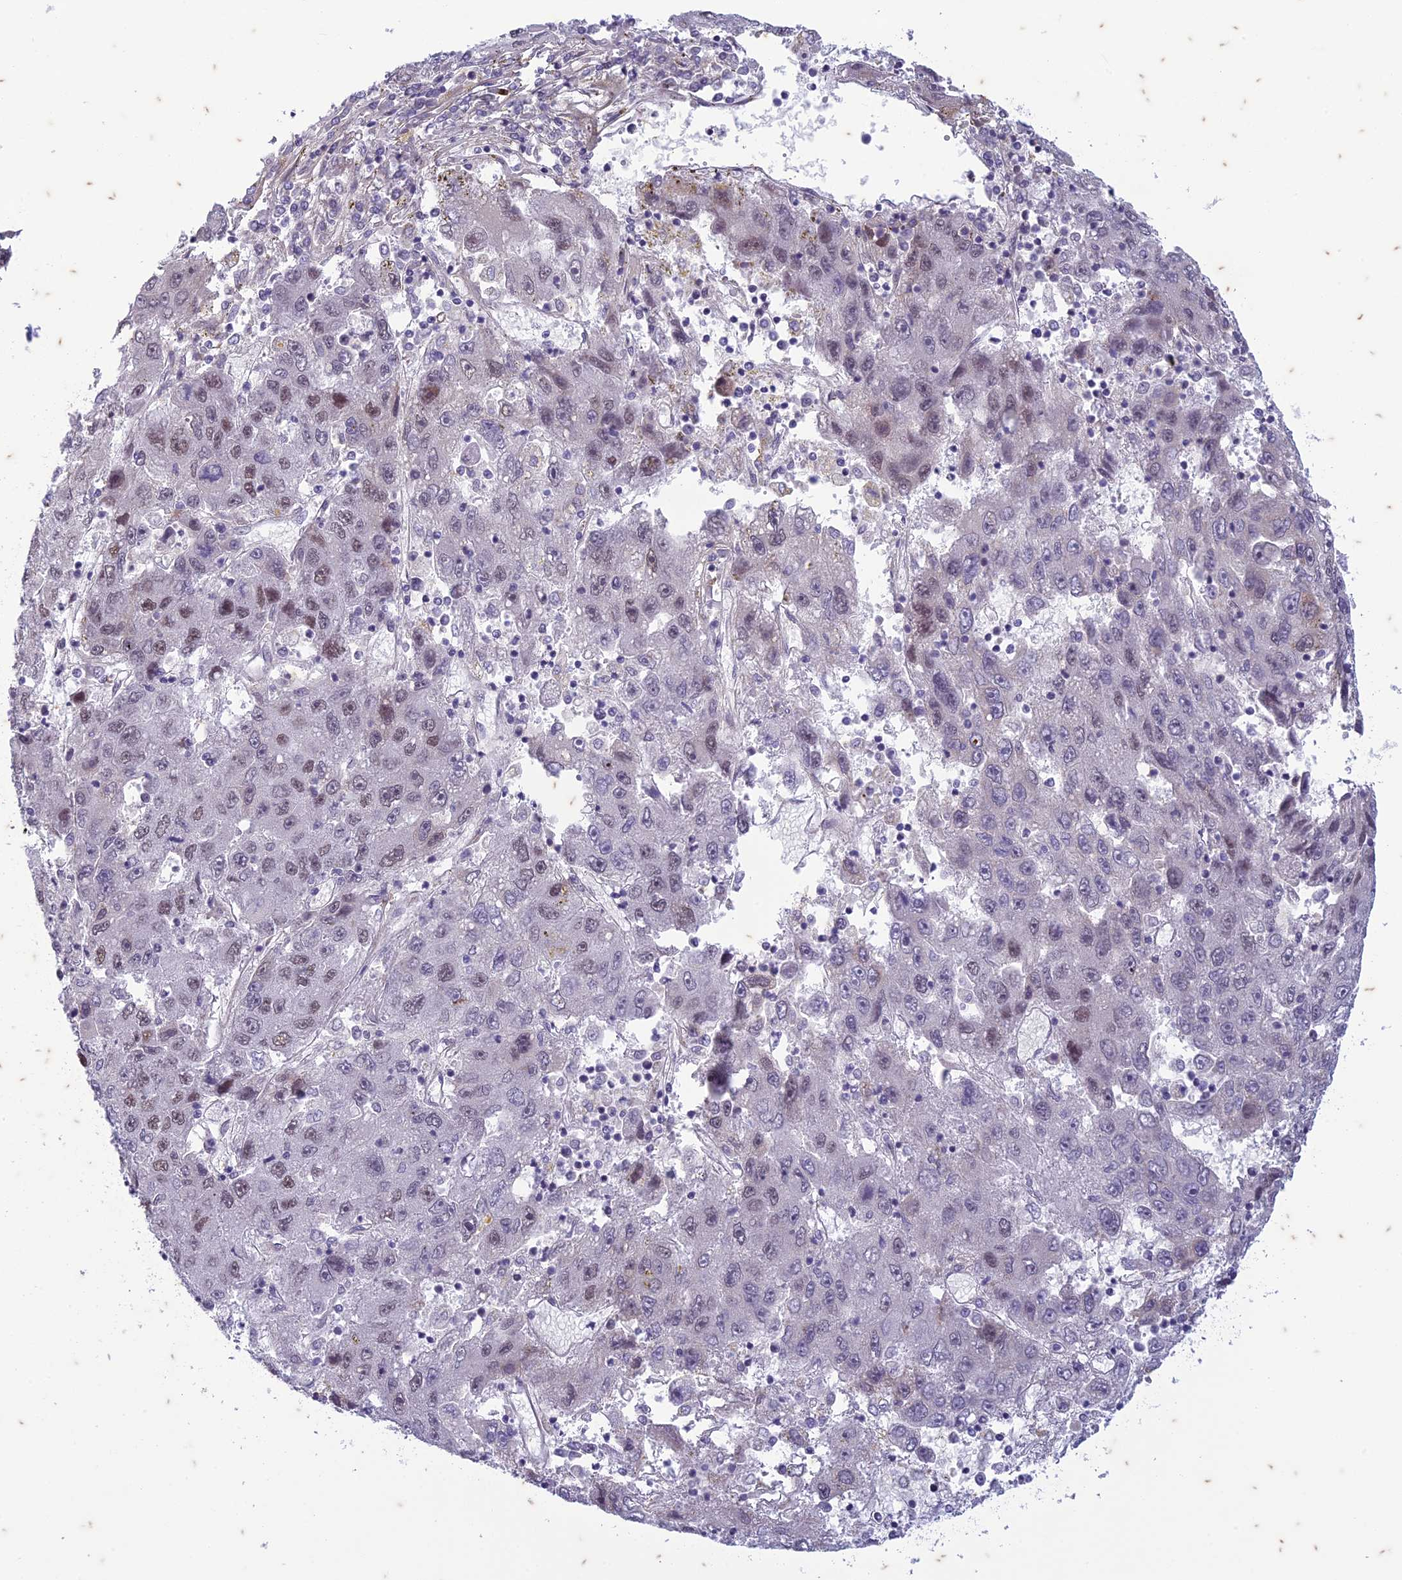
{"staining": {"intensity": "weak", "quantity": "25%-75%", "location": "nuclear"}, "tissue": "liver cancer", "cell_type": "Tumor cells", "image_type": "cancer", "snomed": [{"axis": "morphology", "description": "Carcinoma, Hepatocellular, NOS"}, {"axis": "topography", "description": "Liver"}], "caption": "Human liver cancer (hepatocellular carcinoma) stained with a brown dye reveals weak nuclear positive positivity in about 25%-75% of tumor cells.", "gene": "PABPN1L", "patient": {"sex": "male", "age": 49}}